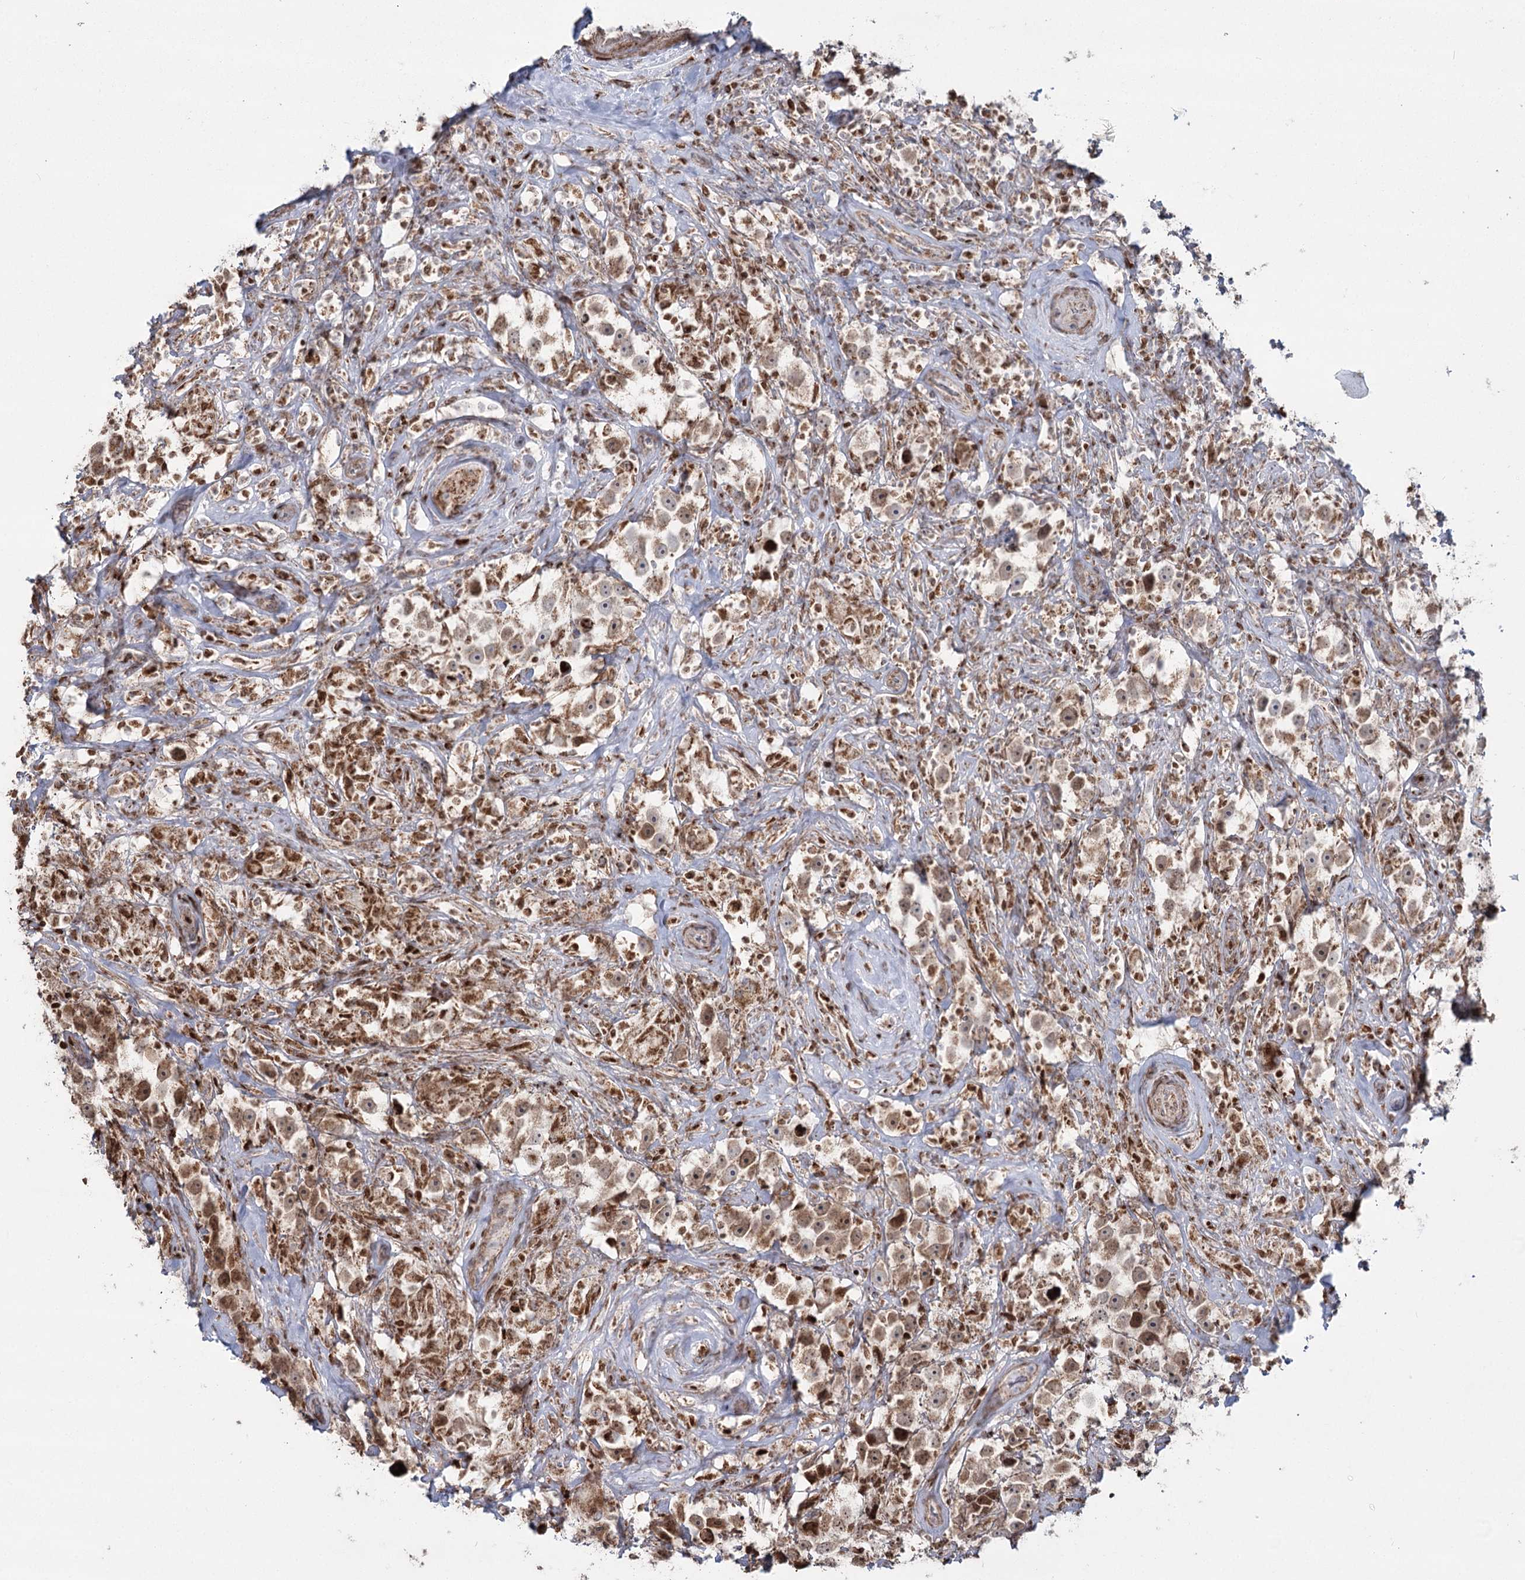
{"staining": {"intensity": "moderate", "quantity": ">75%", "location": "cytoplasmic/membranous,nuclear"}, "tissue": "testis cancer", "cell_type": "Tumor cells", "image_type": "cancer", "snomed": [{"axis": "morphology", "description": "Seminoma, NOS"}, {"axis": "topography", "description": "Testis"}], "caption": "Protein expression analysis of seminoma (testis) demonstrates moderate cytoplasmic/membranous and nuclear expression in about >75% of tumor cells. The protein is stained brown, and the nuclei are stained in blue (DAB IHC with brightfield microscopy, high magnification).", "gene": "PDHX", "patient": {"sex": "male", "age": 49}}